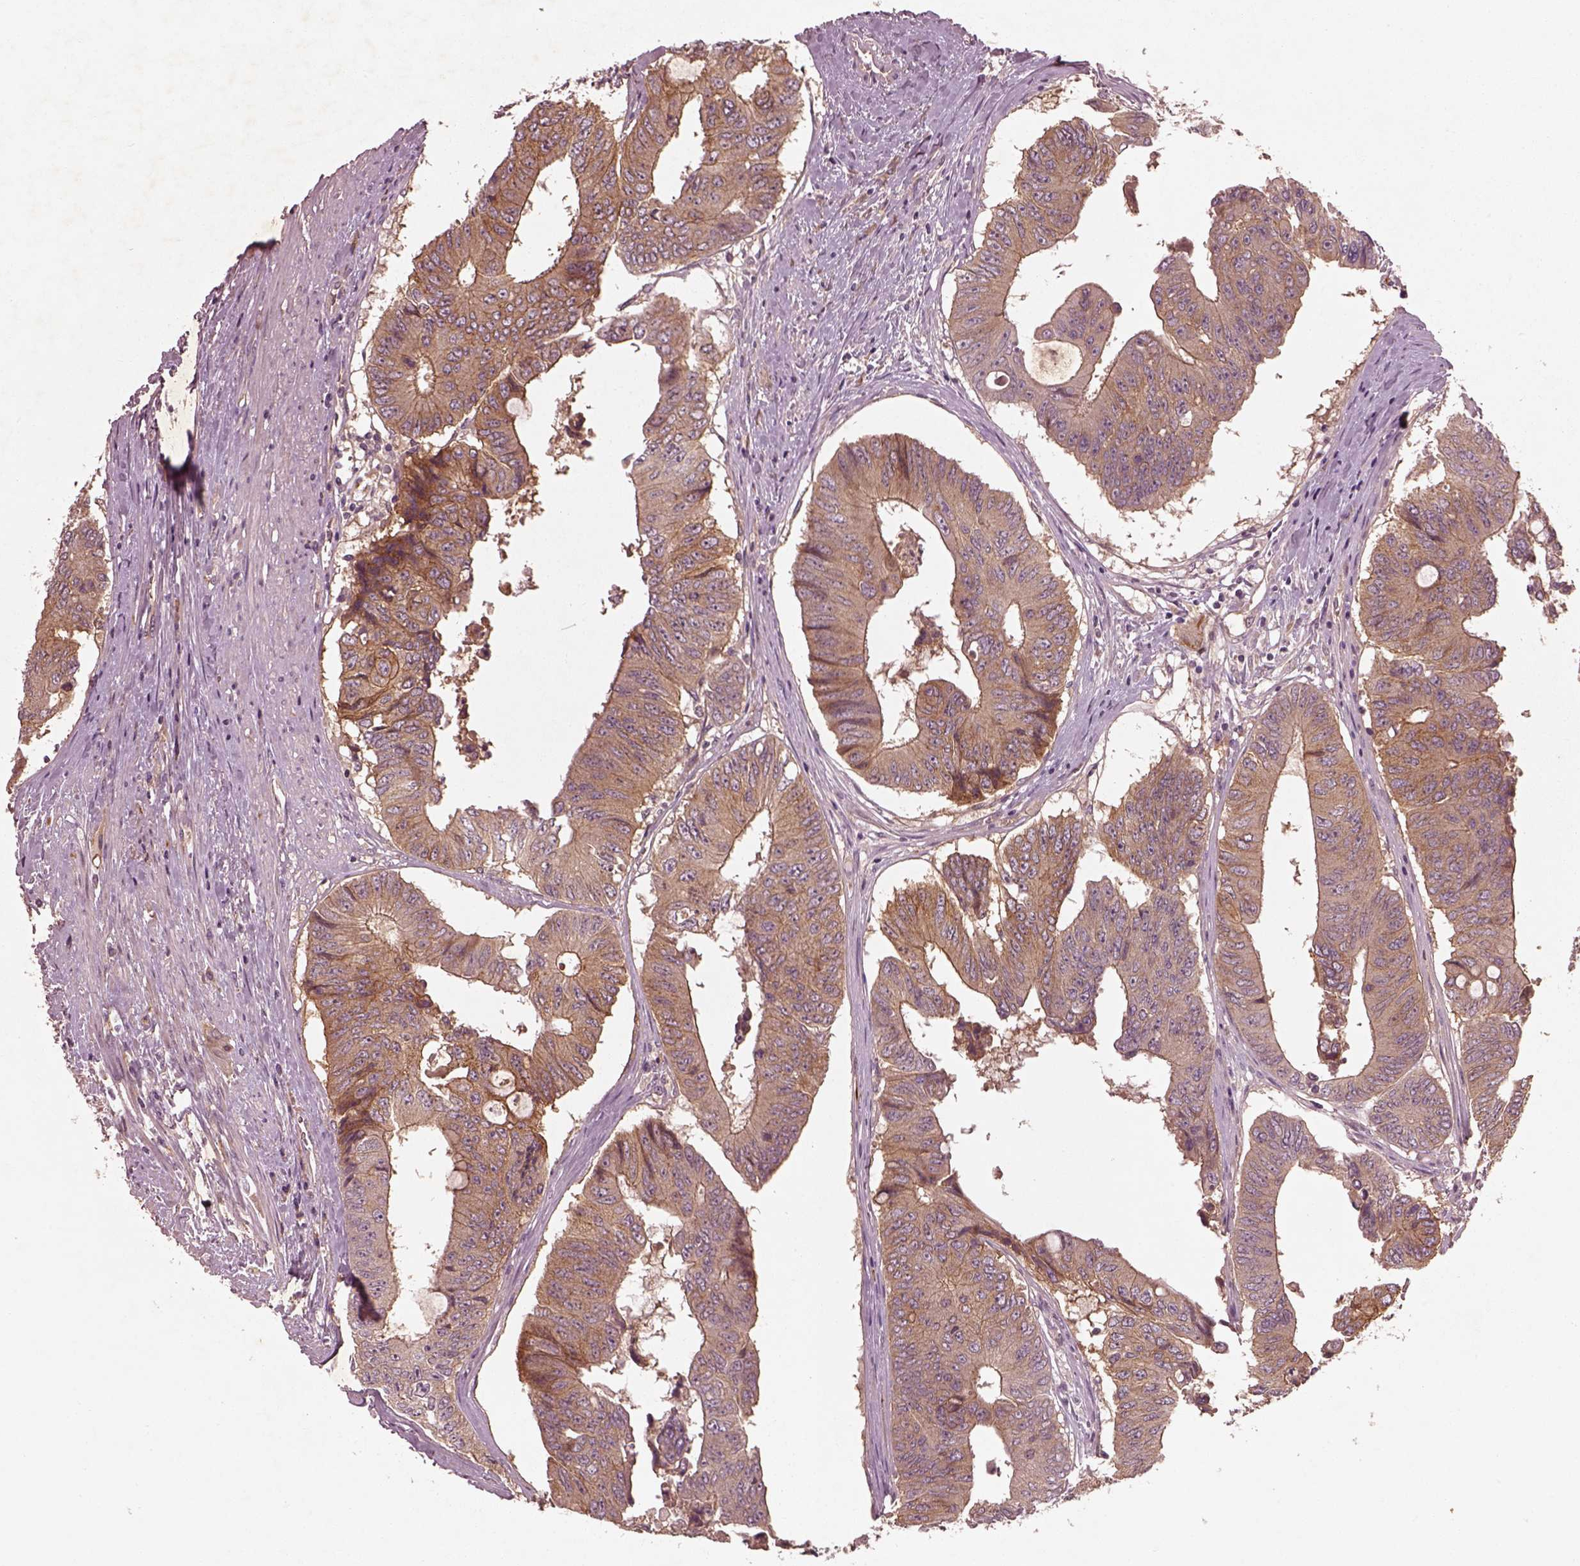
{"staining": {"intensity": "moderate", "quantity": ">75%", "location": "cytoplasmic/membranous"}, "tissue": "colorectal cancer", "cell_type": "Tumor cells", "image_type": "cancer", "snomed": [{"axis": "morphology", "description": "Adenocarcinoma, NOS"}, {"axis": "topography", "description": "Rectum"}], "caption": "The micrograph displays staining of colorectal adenocarcinoma, revealing moderate cytoplasmic/membranous protein positivity (brown color) within tumor cells.", "gene": "FAM234A", "patient": {"sex": "male", "age": 59}}